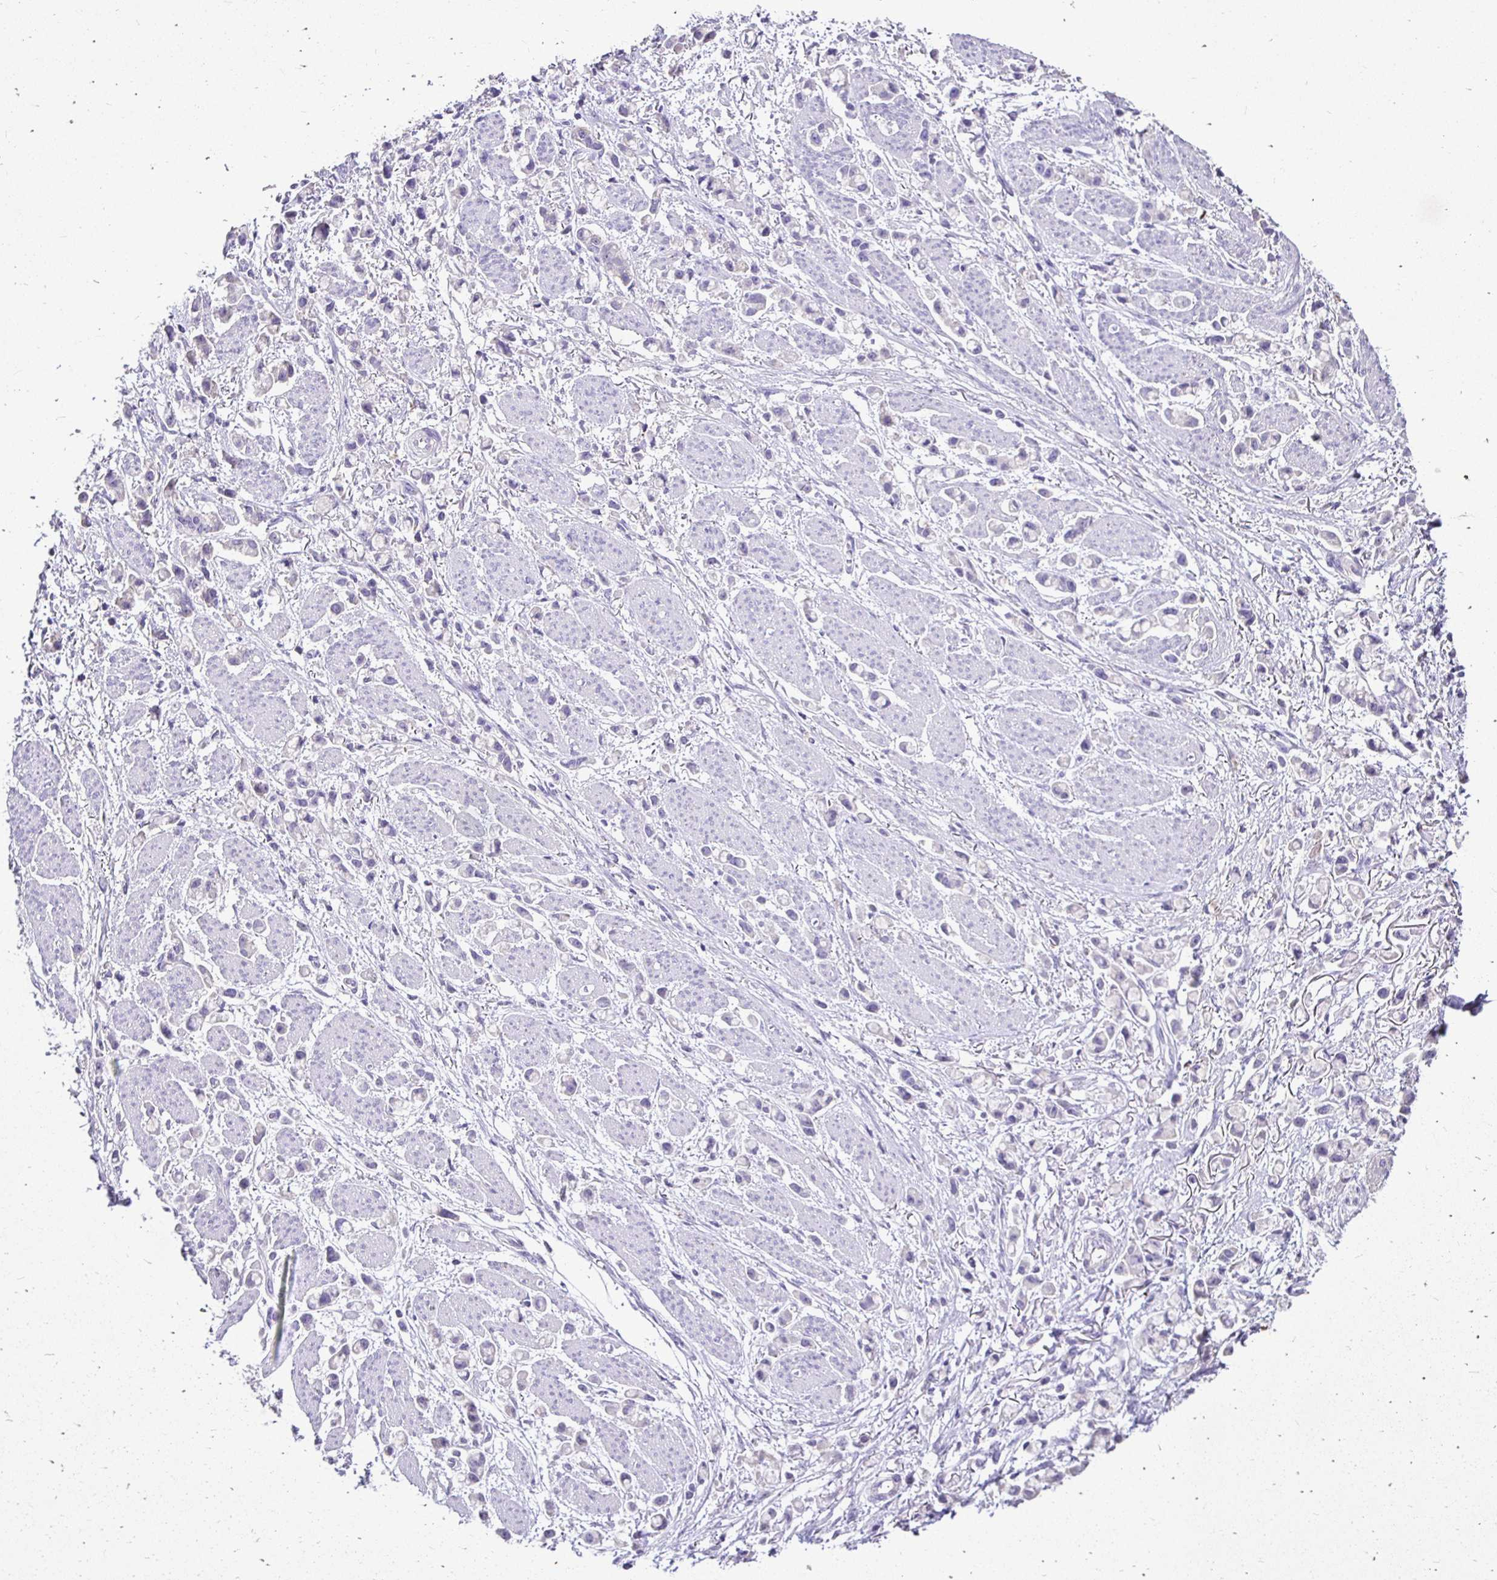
{"staining": {"intensity": "negative", "quantity": "none", "location": "none"}, "tissue": "stomach cancer", "cell_type": "Tumor cells", "image_type": "cancer", "snomed": [{"axis": "morphology", "description": "Adenocarcinoma, NOS"}, {"axis": "topography", "description": "Stomach"}], "caption": "Stomach adenocarcinoma stained for a protein using immunohistochemistry (IHC) reveals no staining tumor cells.", "gene": "TAF1D", "patient": {"sex": "female", "age": 81}}